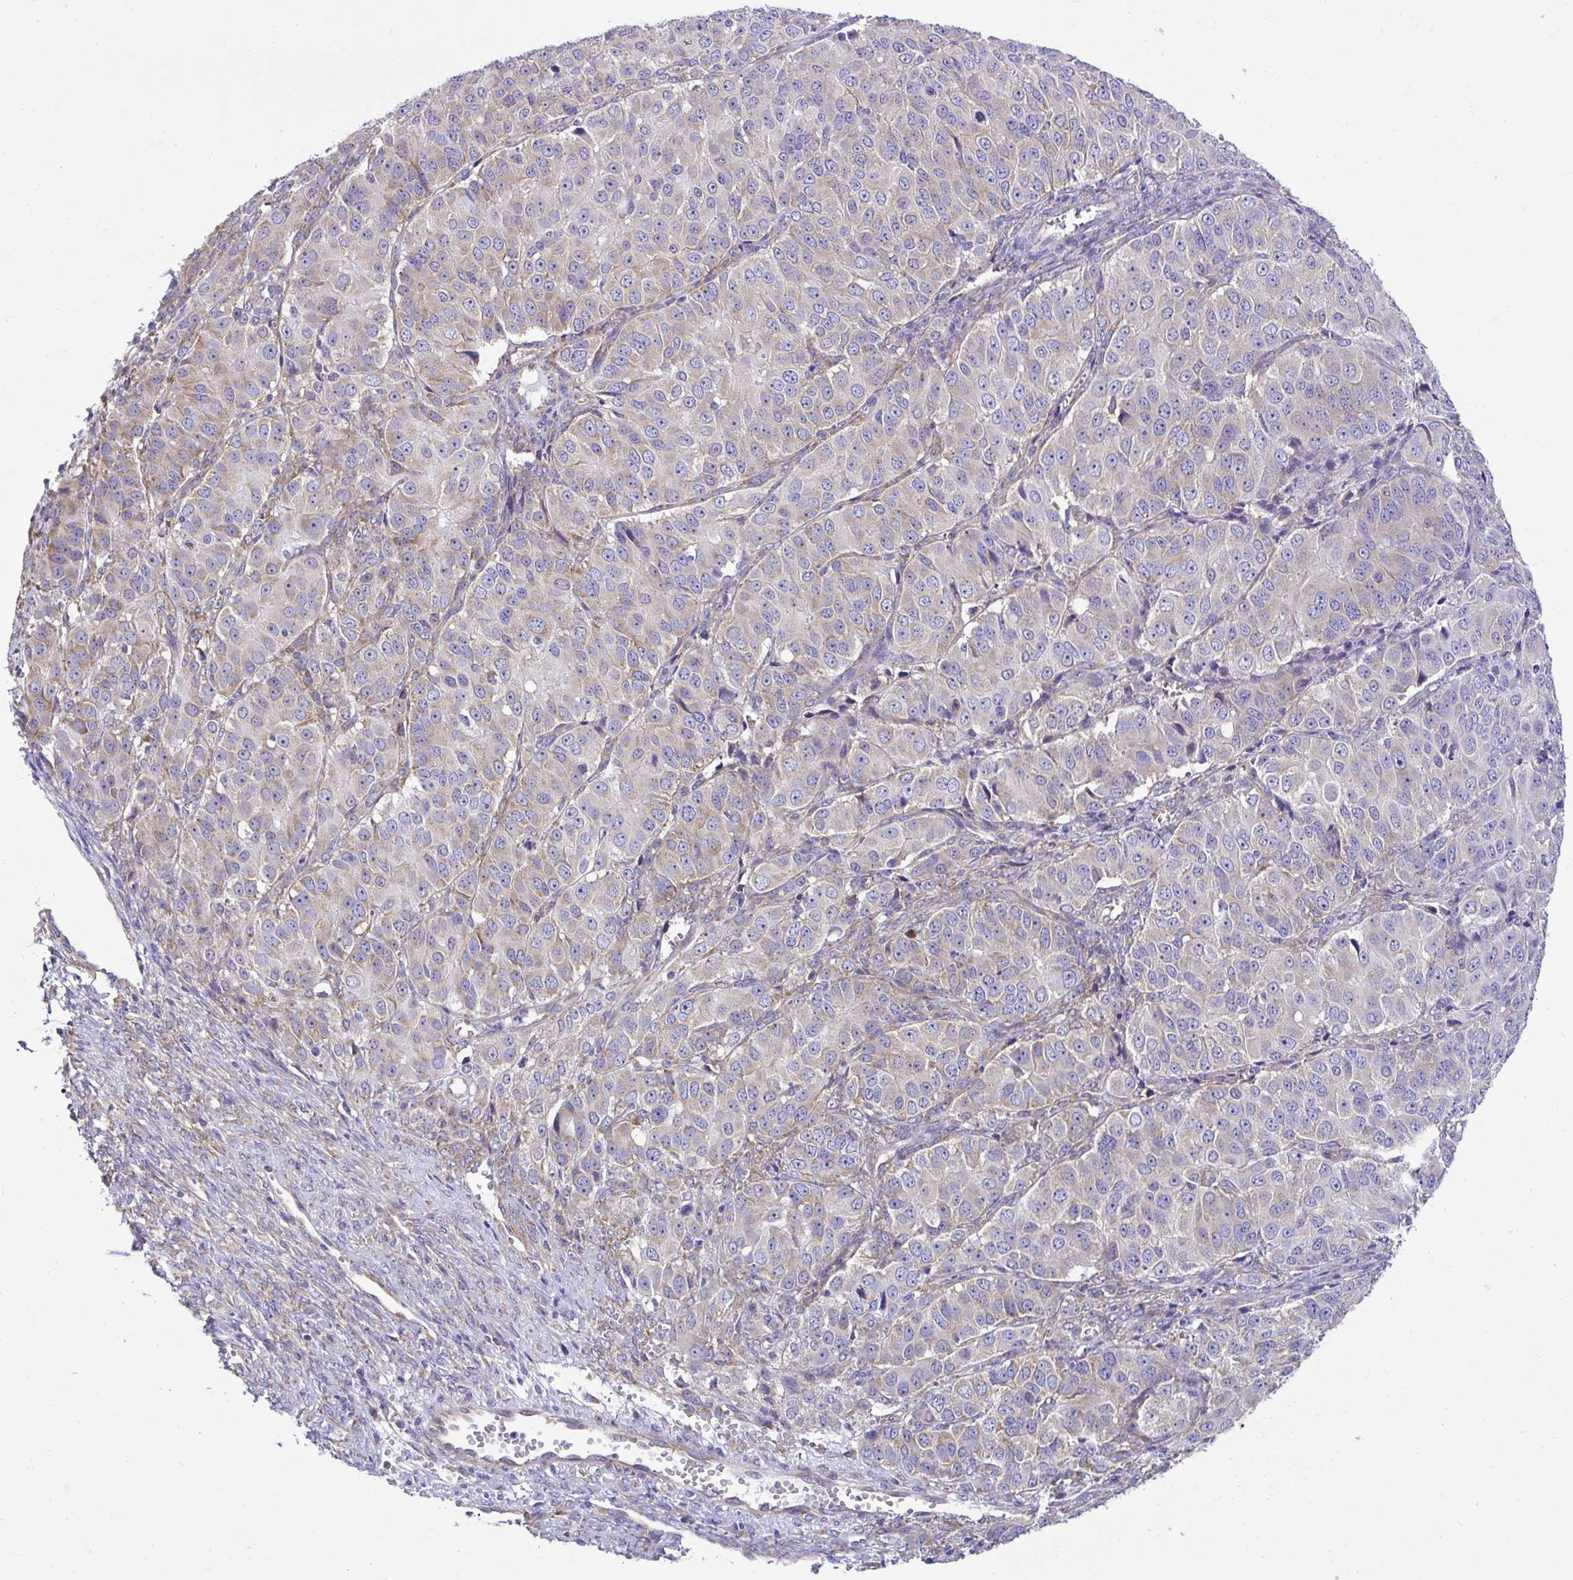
{"staining": {"intensity": "weak", "quantity": "<25%", "location": "cytoplasmic/membranous"}, "tissue": "ovarian cancer", "cell_type": "Tumor cells", "image_type": "cancer", "snomed": [{"axis": "morphology", "description": "Carcinoma, endometroid"}, {"axis": "topography", "description": "Ovary"}], "caption": "Tumor cells are negative for protein expression in human endometroid carcinoma (ovarian).", "gene": "RPL7", "patient": {"sex": "female", "age": 51}}